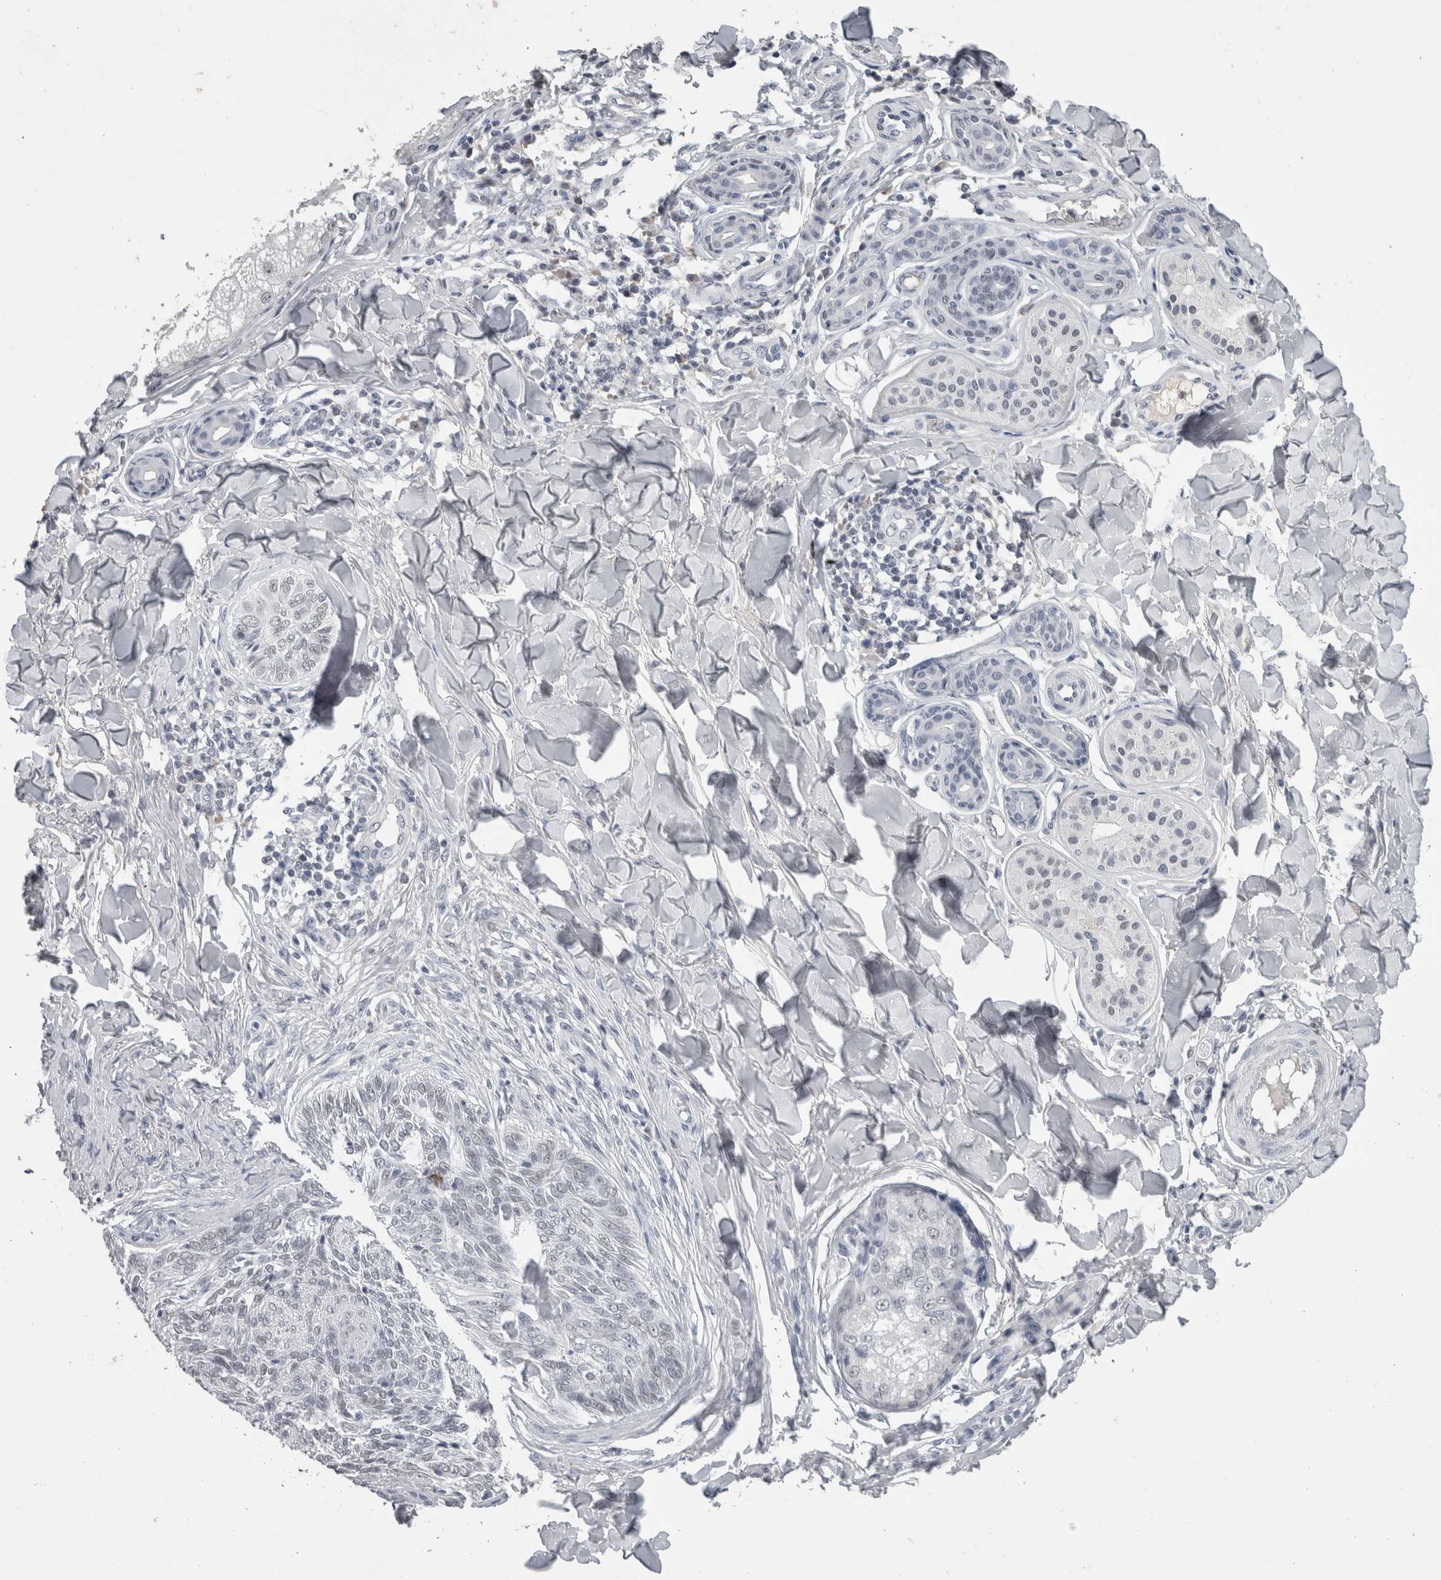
{"staining": {"intensity": "weak", "quantity": ">75%", "location": "nuclear"}, "tissue": "skin cancer", "cell_type": "Tumor cells", "image_type": "cancer", "snomed": [{"axis": "morphology", "description": "Basal cell carcinoma"}, {"axis": "topography", "description": "Skin"}], "caption": "DAB immunohistochemical staining of basal cell carcinoma (skin) shows weak nuclear protein expression in about >75% of tumor cells.", "gene": "DDX17", "patient": {"sex": "male", "age": 43}}